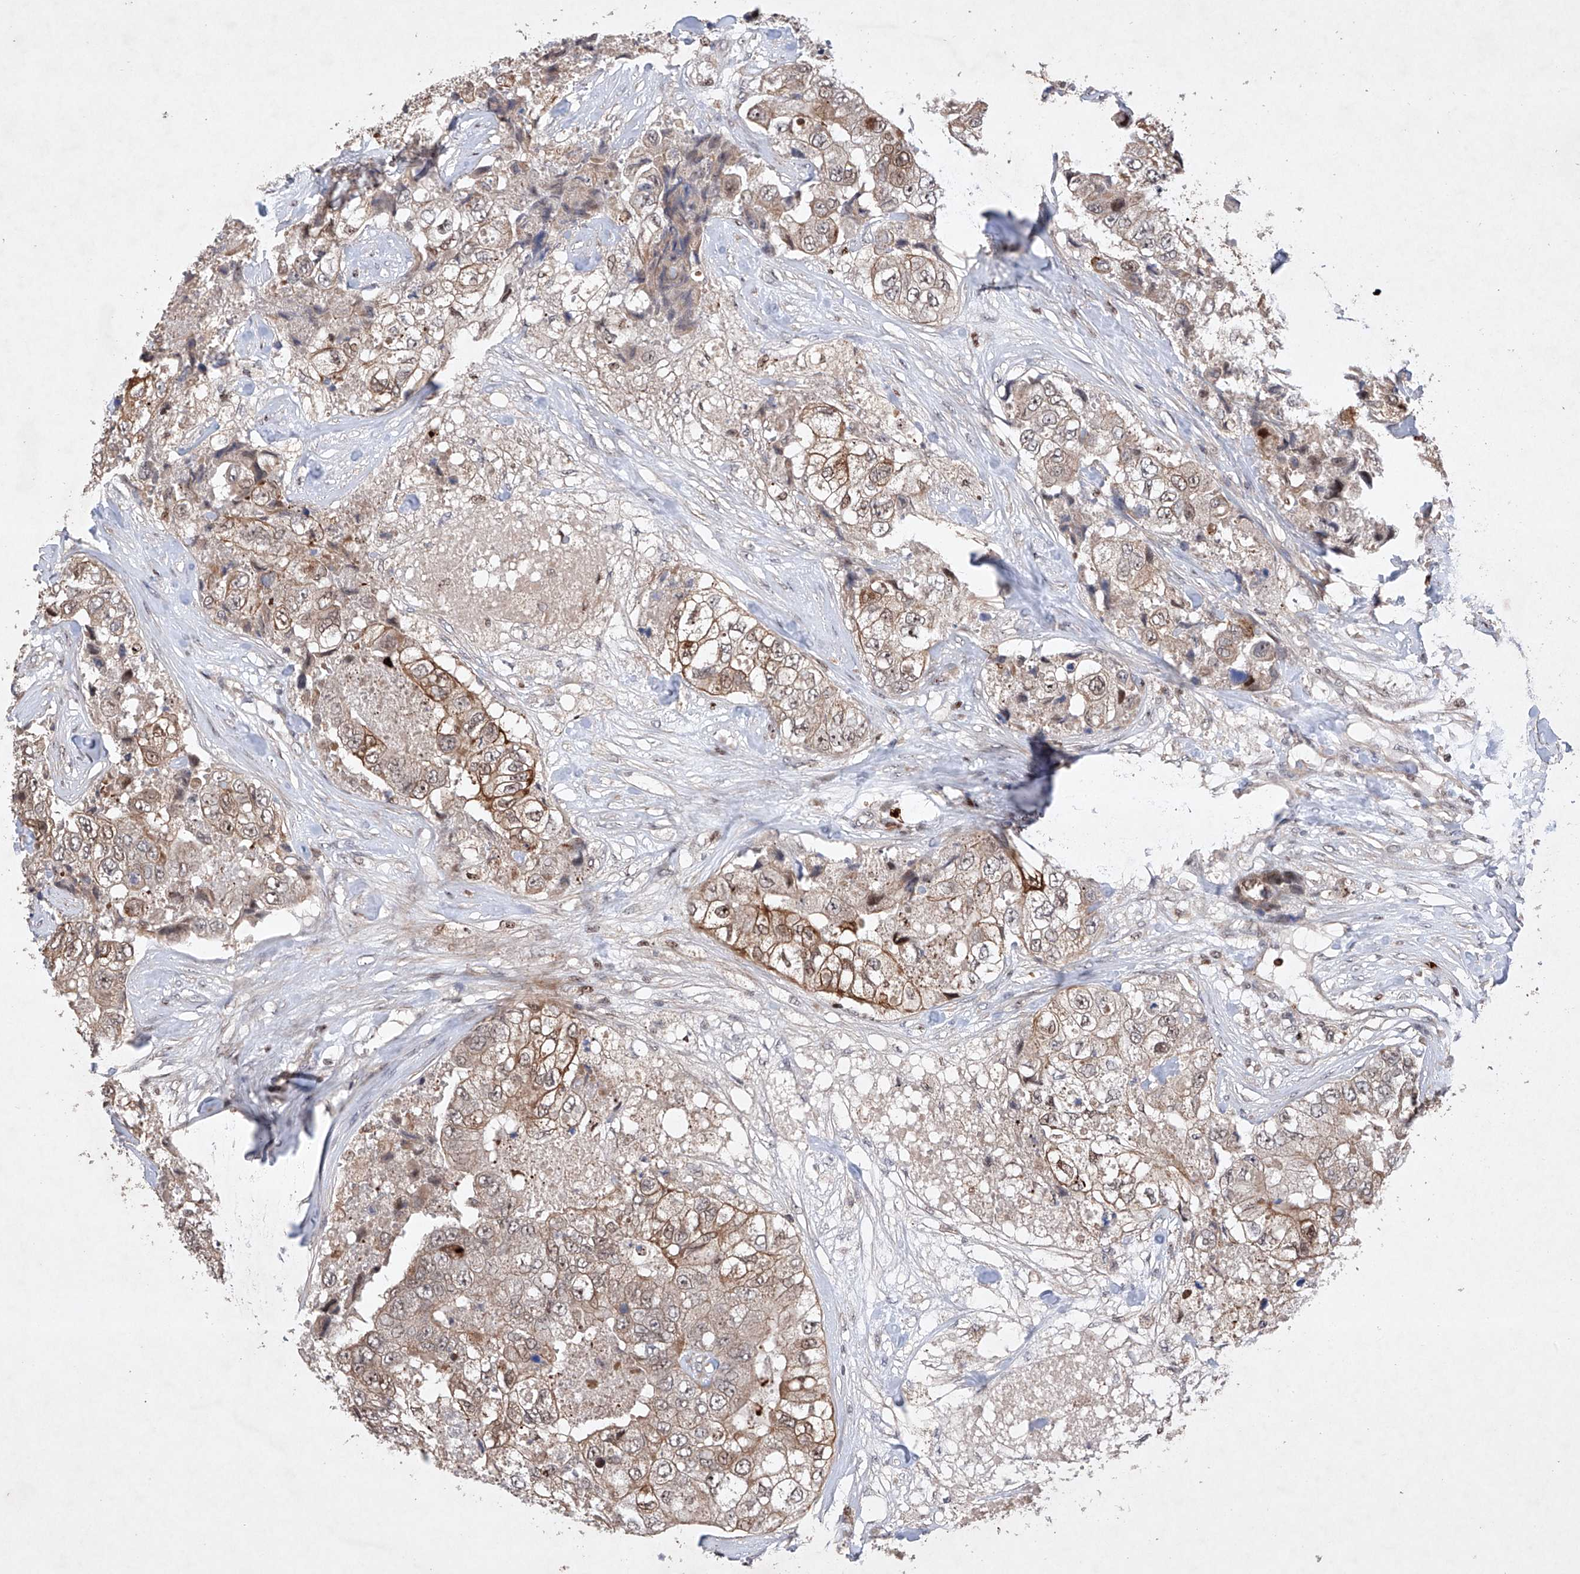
{"staining": {"intensity": "moderate", "quantity": "25%-75%", "location": "cytoplasmic/membranous"}, "tissue": "breast cancer", "cell_type": "Tumor cells", "image_type": "cancer", "snomed": [{"axis": "morphology", "description": "Duct carcinoma"}, {"axis": "topography", "description": "Breast"}], "caption": "IHC of human breast cancer (intraductal carcinoma) shows medium levels of moderate cytoplasmic/membranous staining in approximately 25%-75% of tumor cells.", "gene": "AFG1L", "patient": {"sex": "female", "age": 62}}